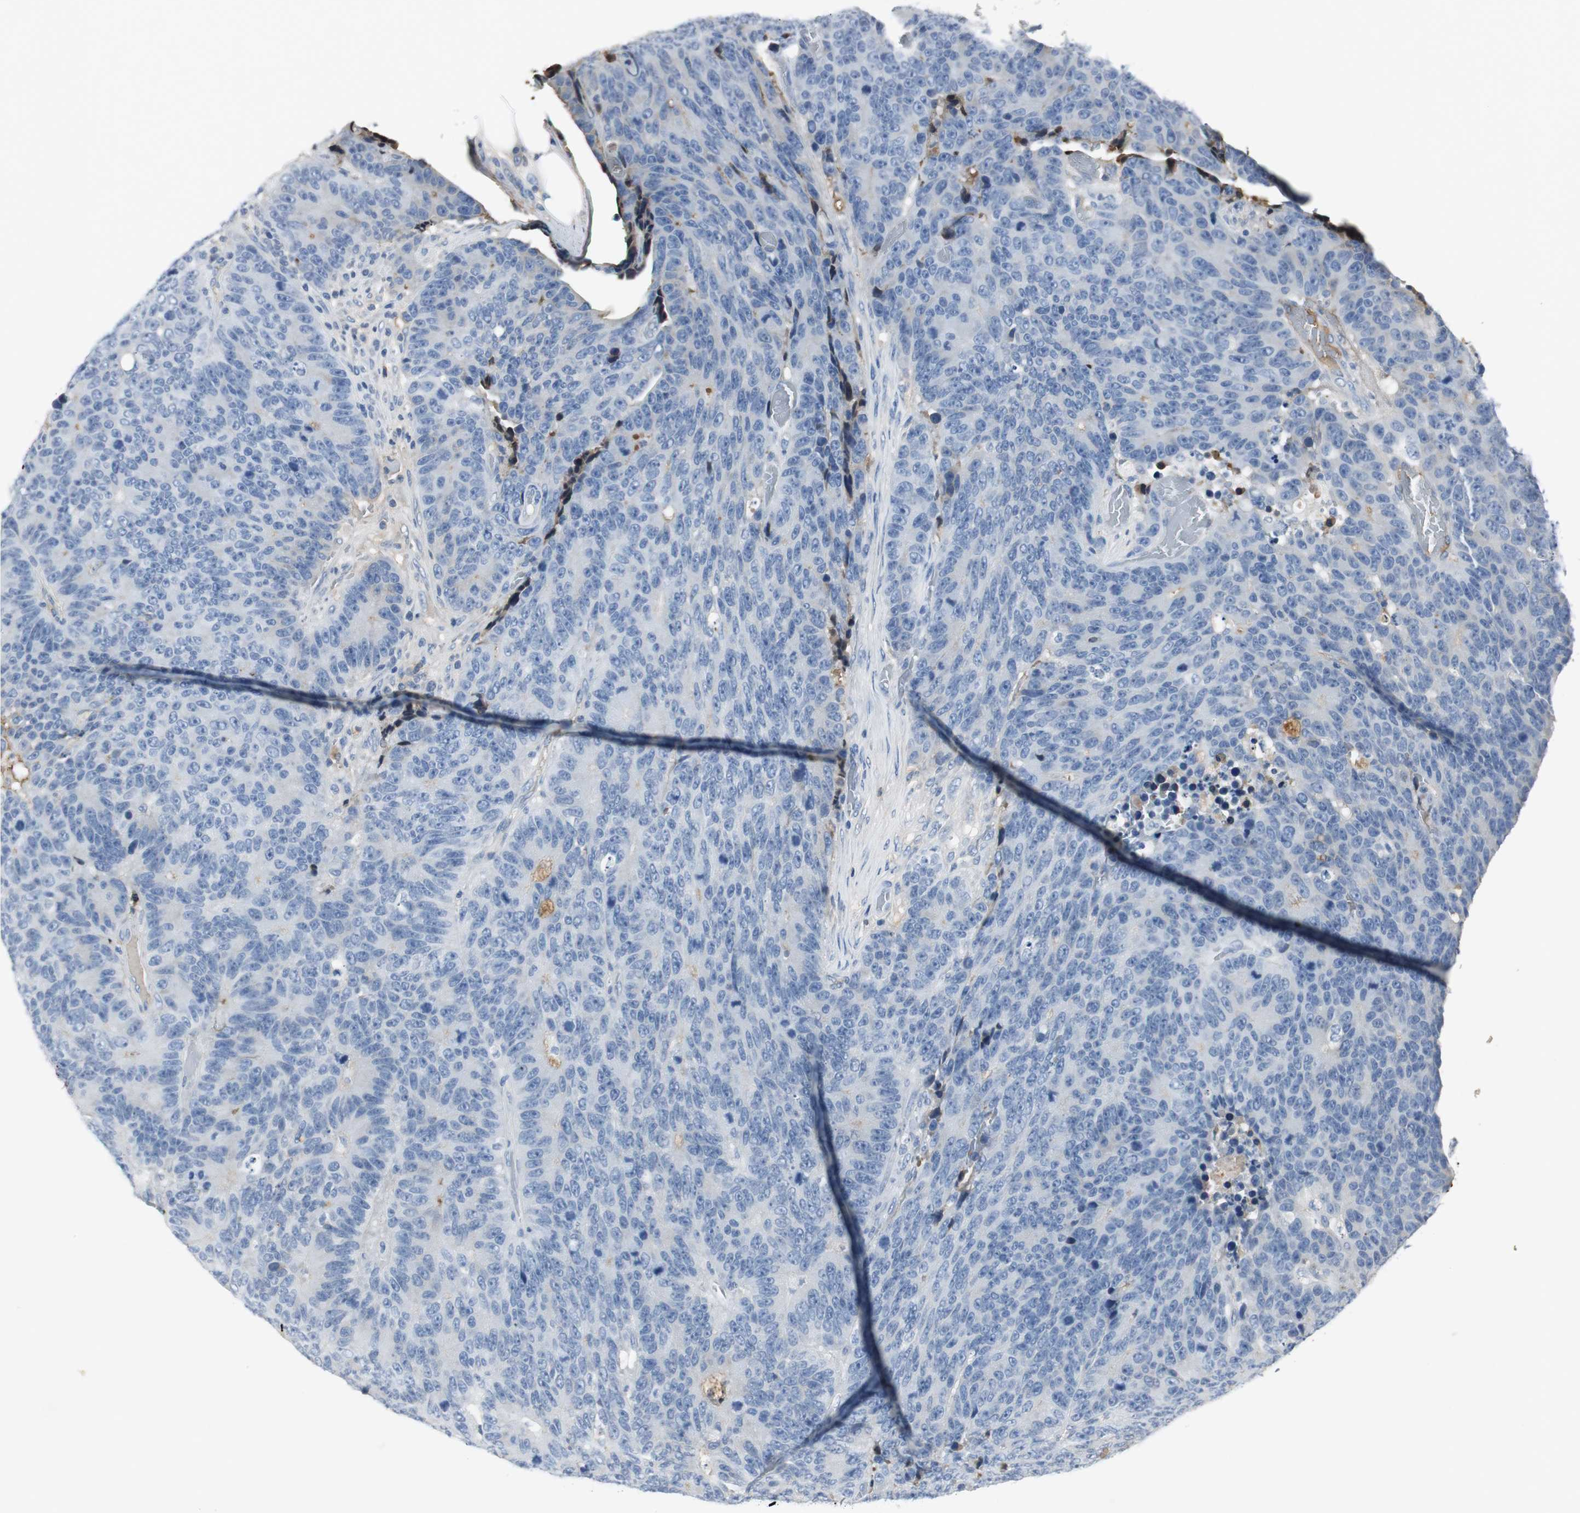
{"staining": {"intensity": "negative", "quantity": "none", "location": "none"}, "tissue": "colorectal cancer", "cell_type": "Tumor cells", "image_type": "cancer", "snomed": [{"axis": "morphology", "description": "Adenocarcinoma, NOS"}, {"axis": "topography", "description": "Colon"}], "caption": "DAB (3,3'-diaminobenzidine) immunohistochemical staining of human adenocarcinoma (colorectal) reveals no significant staining in tumor cells. (DAB IHC visualized using brightfield microscopy, high magnification).", "gene": "IGHA1", "patient": {"sex": "female", "age": 86}}